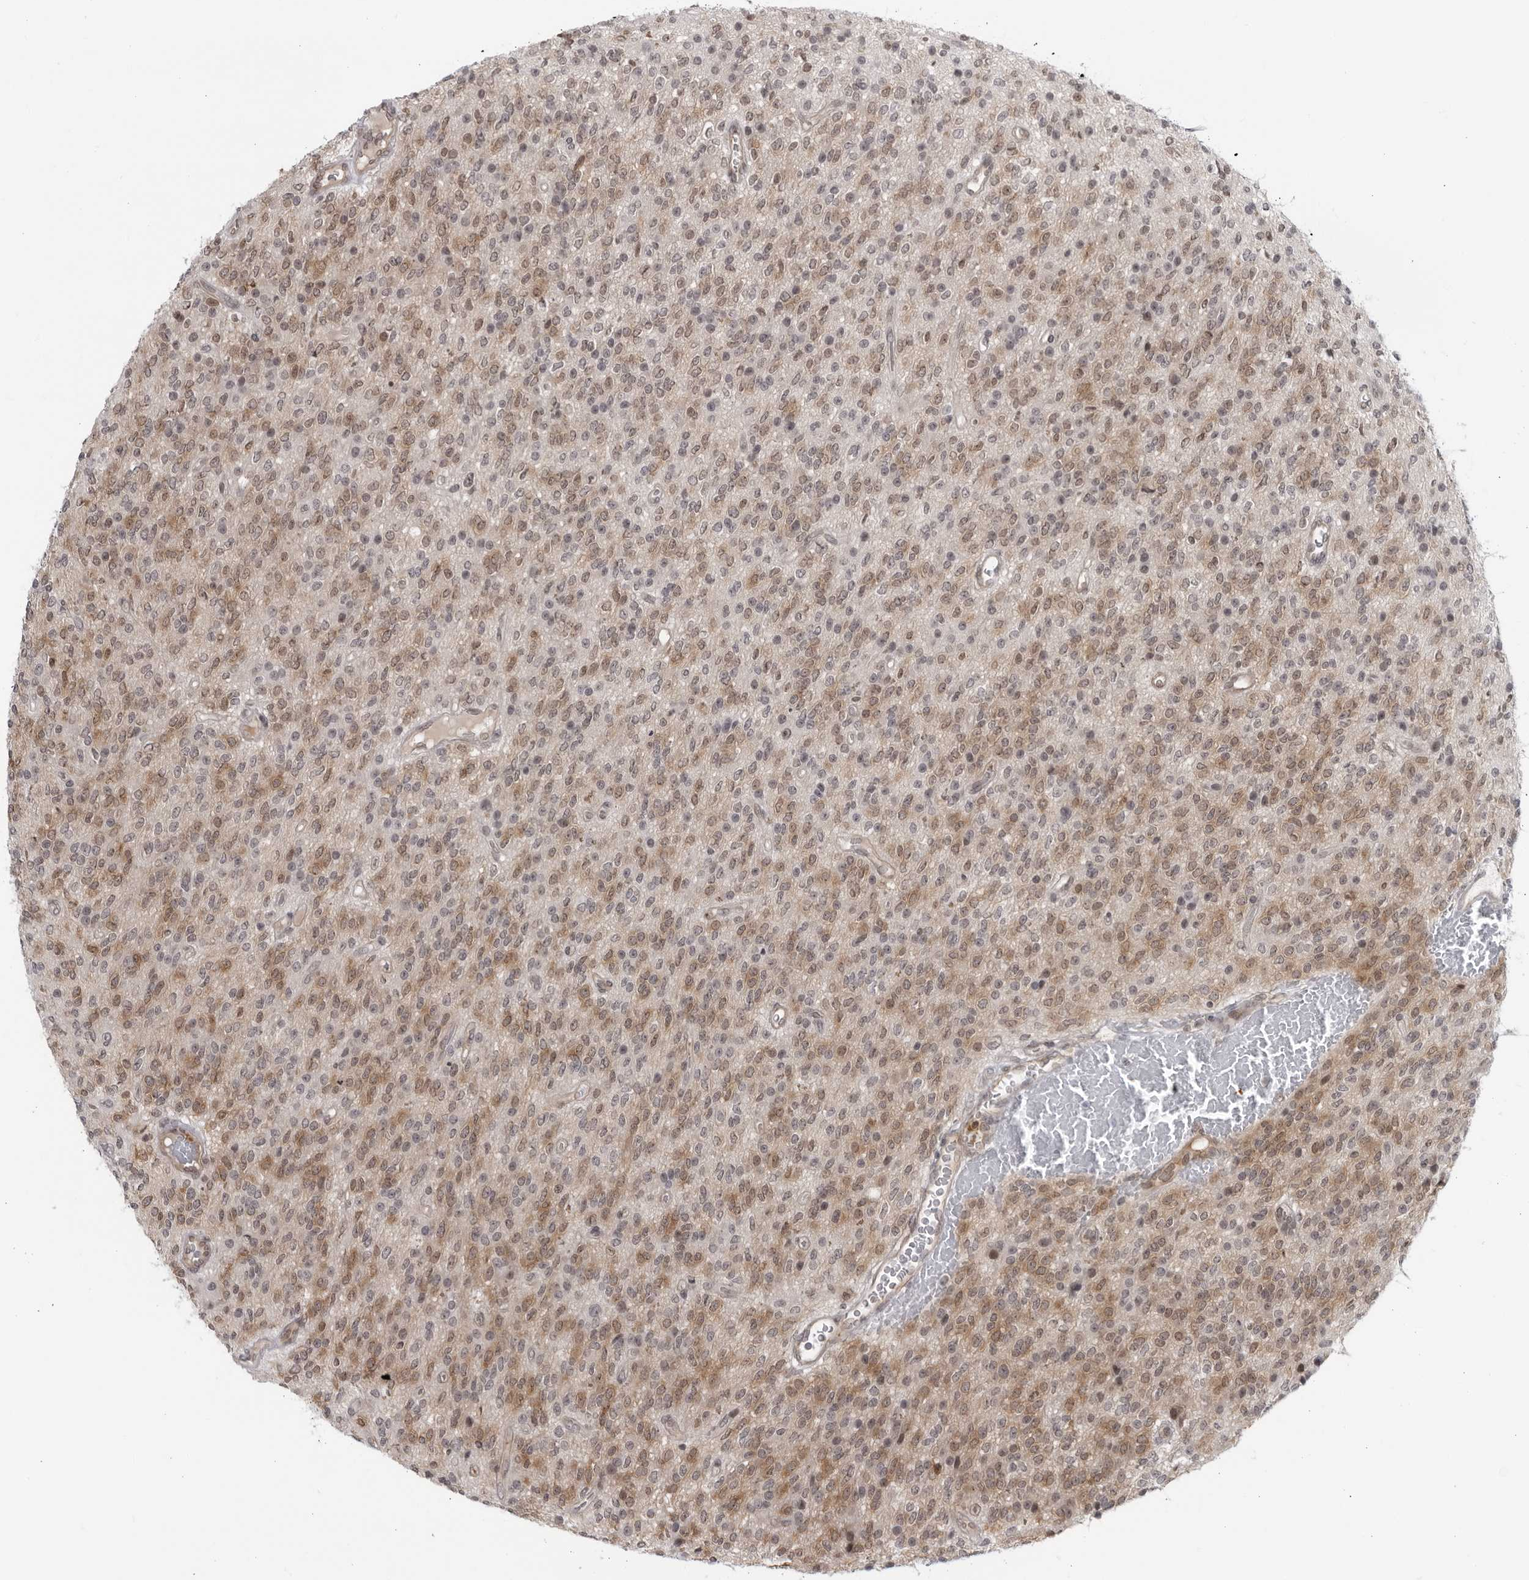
{"staining": {"intensity": "weak", "quantity": ">75%", "location": "cytoplasmic/membranous,nuclear"}, "tissue": "glioma", "cell_type": "Tumor cells", "image_type": "cancer", "snomed": [{"axis": "morphology", "description": "Glioma, malignant, High grade"}, {"axis": "topography", "description": "Brain"}], "caption": "Immunohistochemical staining of malignant glioma (high-grade) displays low levels of weak cytoplasmic/membranous and nuclear positivity in approximately >75% of tumor cells. (IHC, brightfield microscopy, high magnification).", "gene": "DTL", "patient": {"sex": "male", "age": 34}}